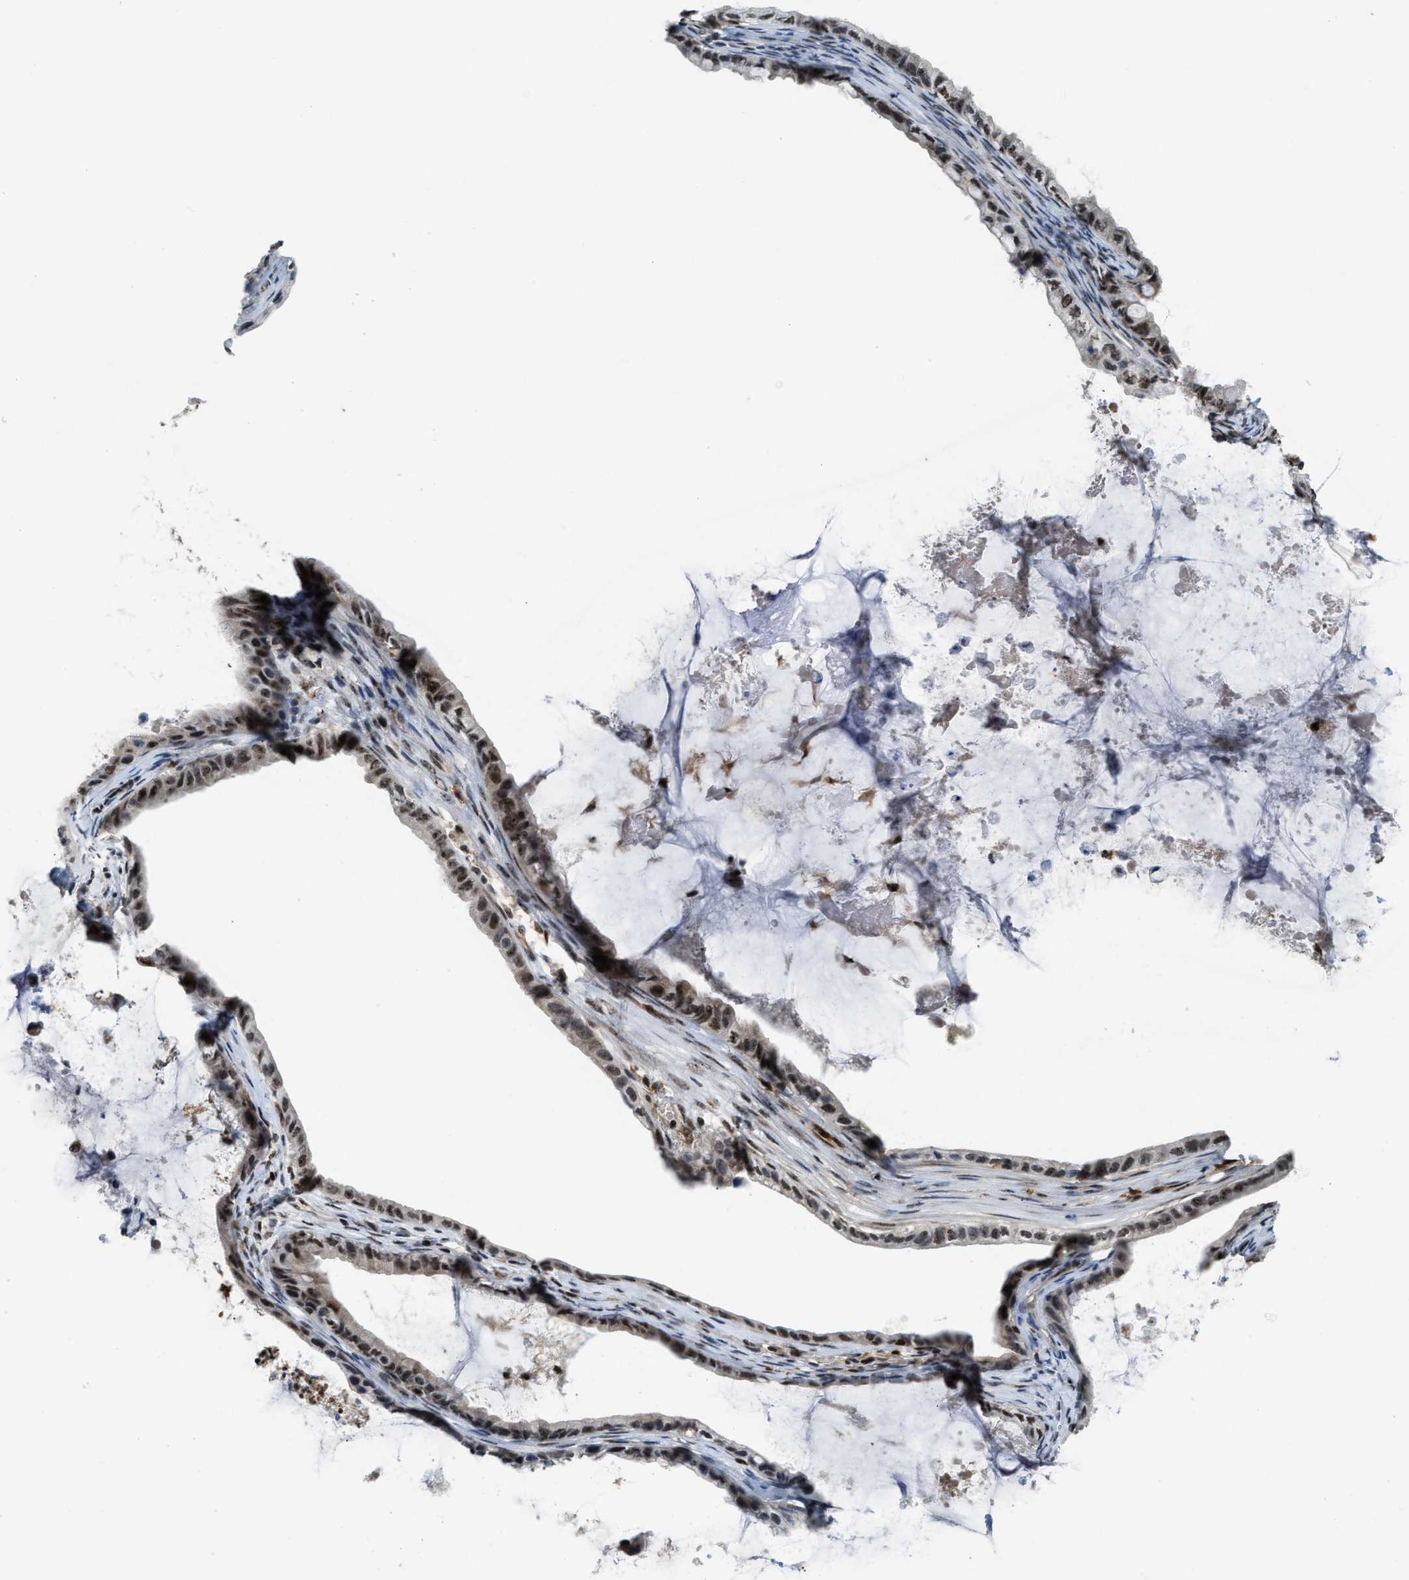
{"staining": {"intensity": "moderate", "quantity": ">75%", "location": "nuclear"}, "tissue": "ovarian cancer", "cell_type": "Tumor cells", "image_type": "cancer", "snomed": [{"axis": "morphology", "description": "Cystadenocarcinoma, mucinous, NOS"}, {"axis": "topography", "description": "Ovary"}], "caption": "This photomicrograph reveals IHC staining of ovarian mucinous cystadenocarcinoma, with medium moderate nuclear positivity in approximately >75% of tumor cells.", "gene": "E2F1", "patient": {"sex": "female", "age": 80}}